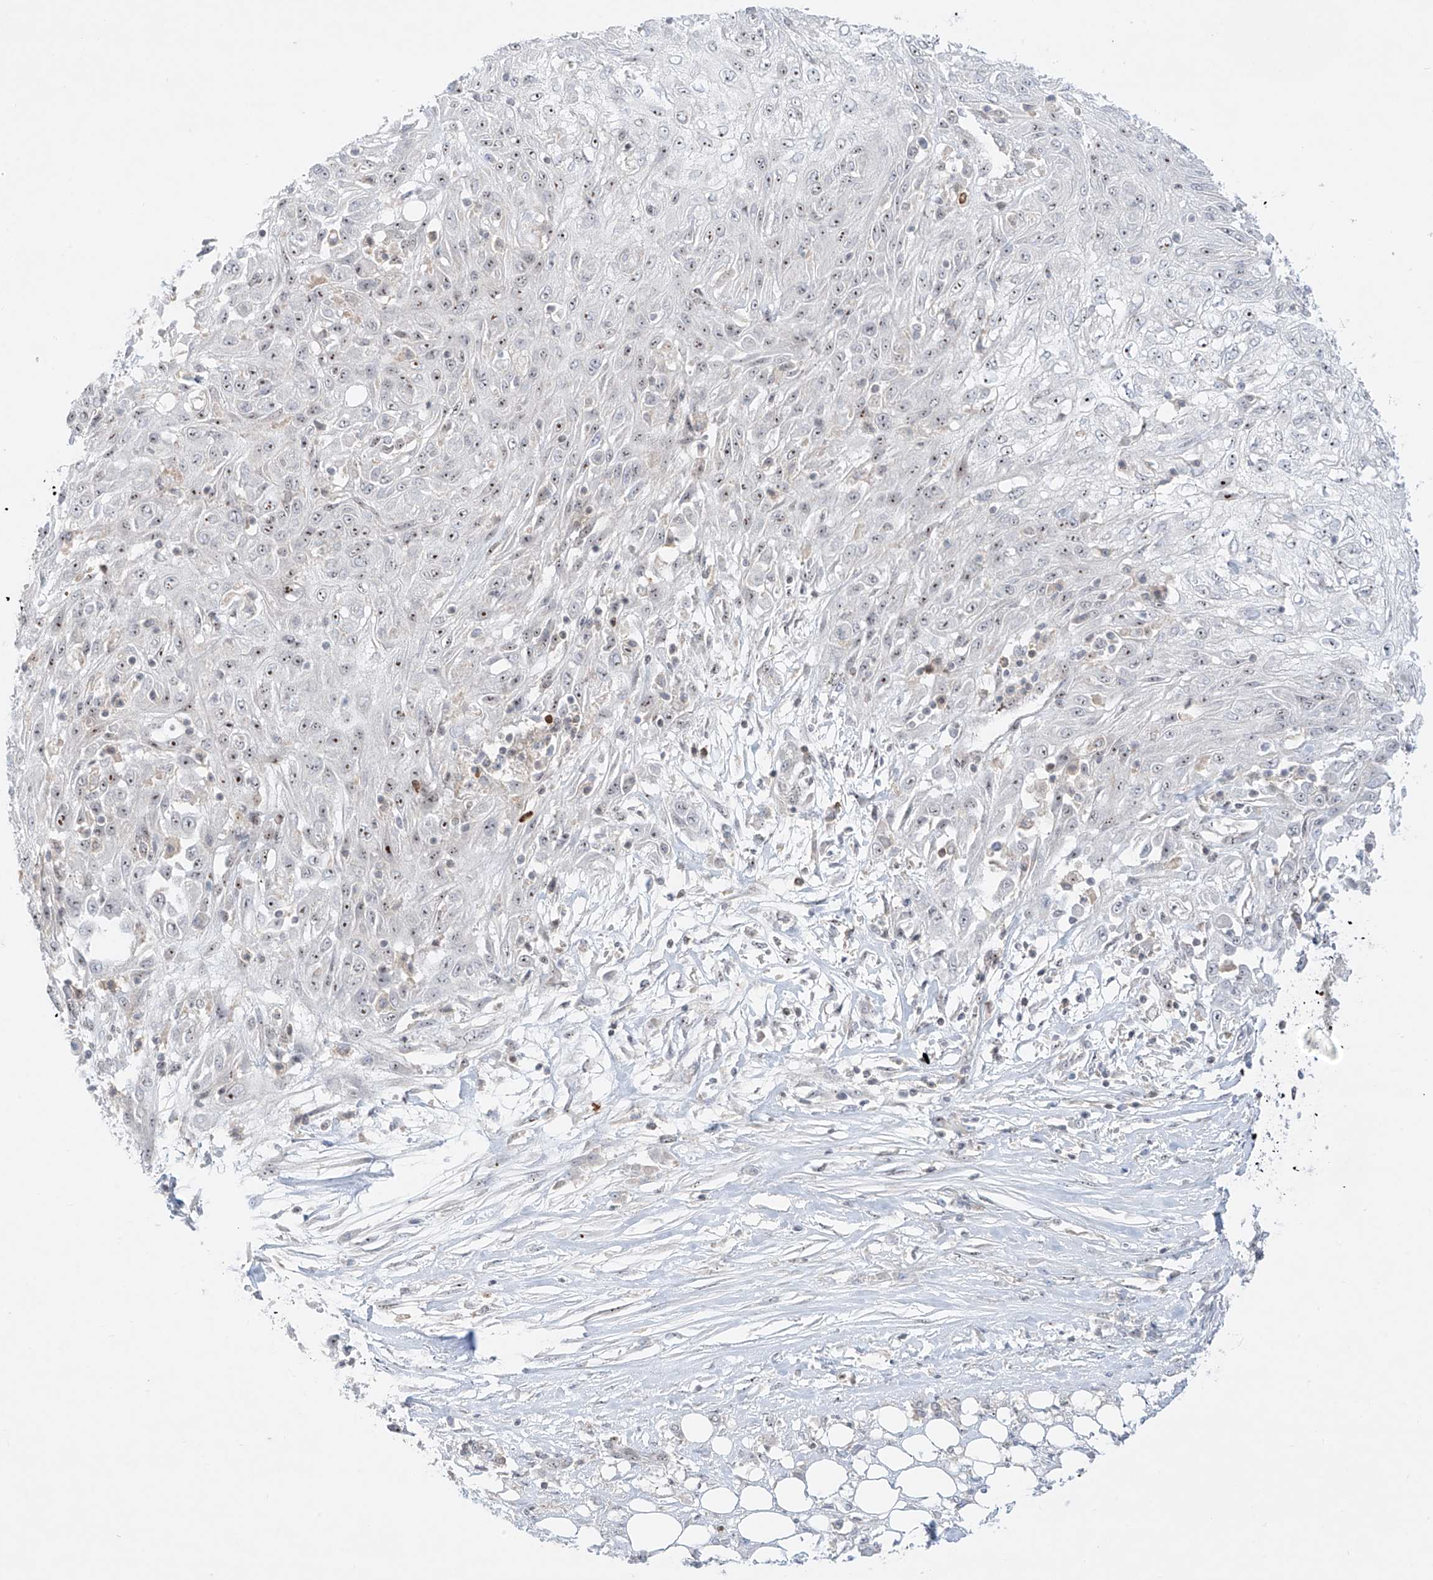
{"staining": {"intensity": "weak", "quantity": "<25%", "location": "nuclear"}, "tissue": "skin cancer", "cell_type": "Tumor cells", "image_type": "cancer", "snomed": [{"axis": "morphology", "description": "Squamous cell carcinoma, NOS"}, {"axis": "morphology", "description": "Squamous cell carcinoma, metastatic, NOS"}, {"axis": "topography", "description": "Skin"}, {"axis": "topography", "description": "Lymph node"}], "caption": "Protein analysis of skin cancer (squamous cell carcinoma) exhibits no significant staining in tumor cells. (Brightfield microscopy of DAB immunohistochemistry at high magnification).", "gene": "ZNF512", "patient": {"sex": "male", "age": 75}}